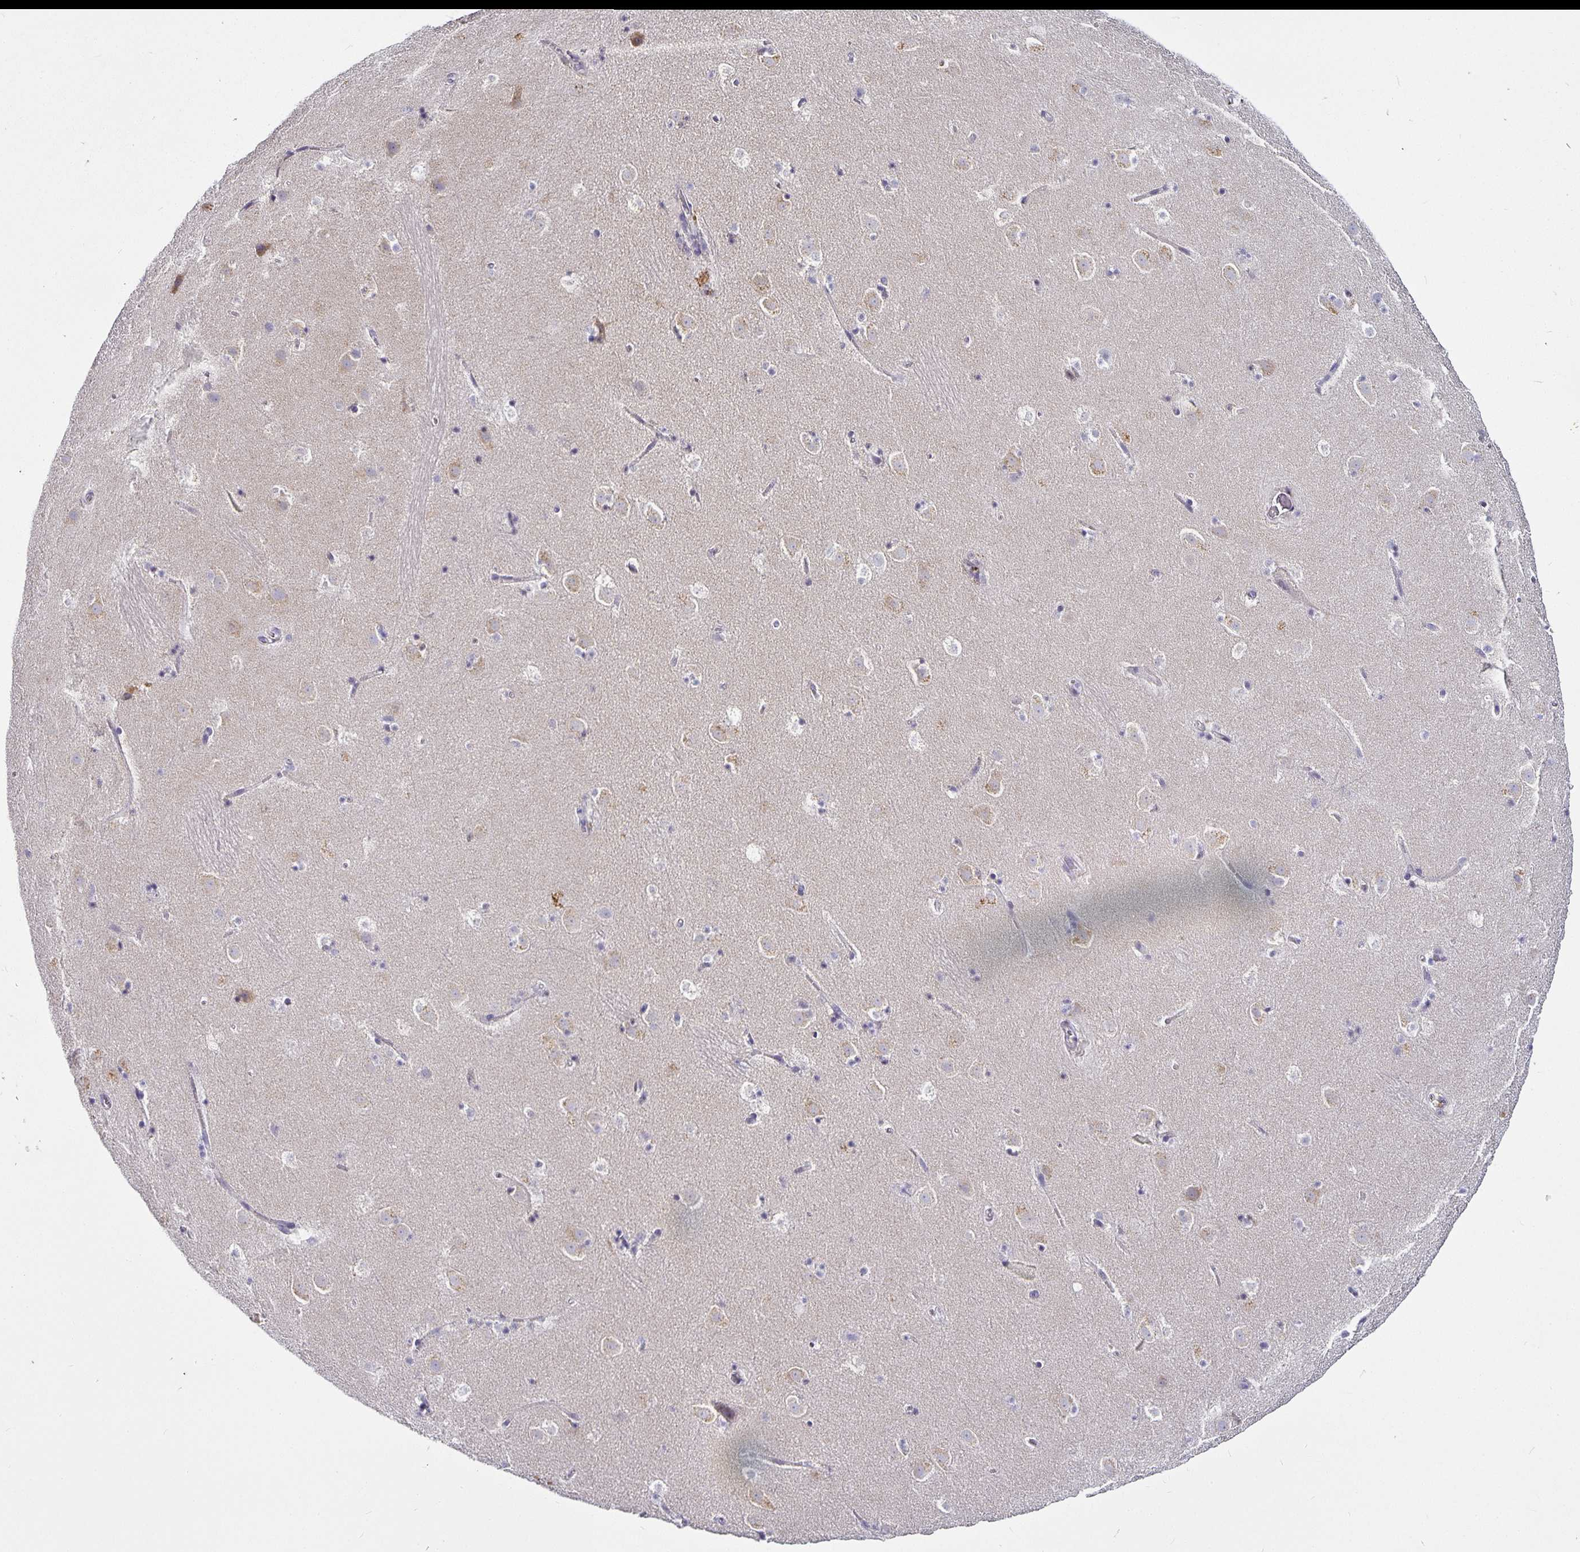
{"staining": {"intensity": "negative", "quantity": "none", "location": "none"}, "tissue": "caudate", "cell_type": "Glial cells", "image_type": "normal", "snomed": [{"axis": "morphology", "description": "Normal tissue, NOS"}, {"axis": "topography", "description": "Lateral ventricle wall"}], "caption": "The image demonstrates no staining of glial cells in benign caudate.", "gene": "CA12", "patient": {"sex": "male", "age": 37}}